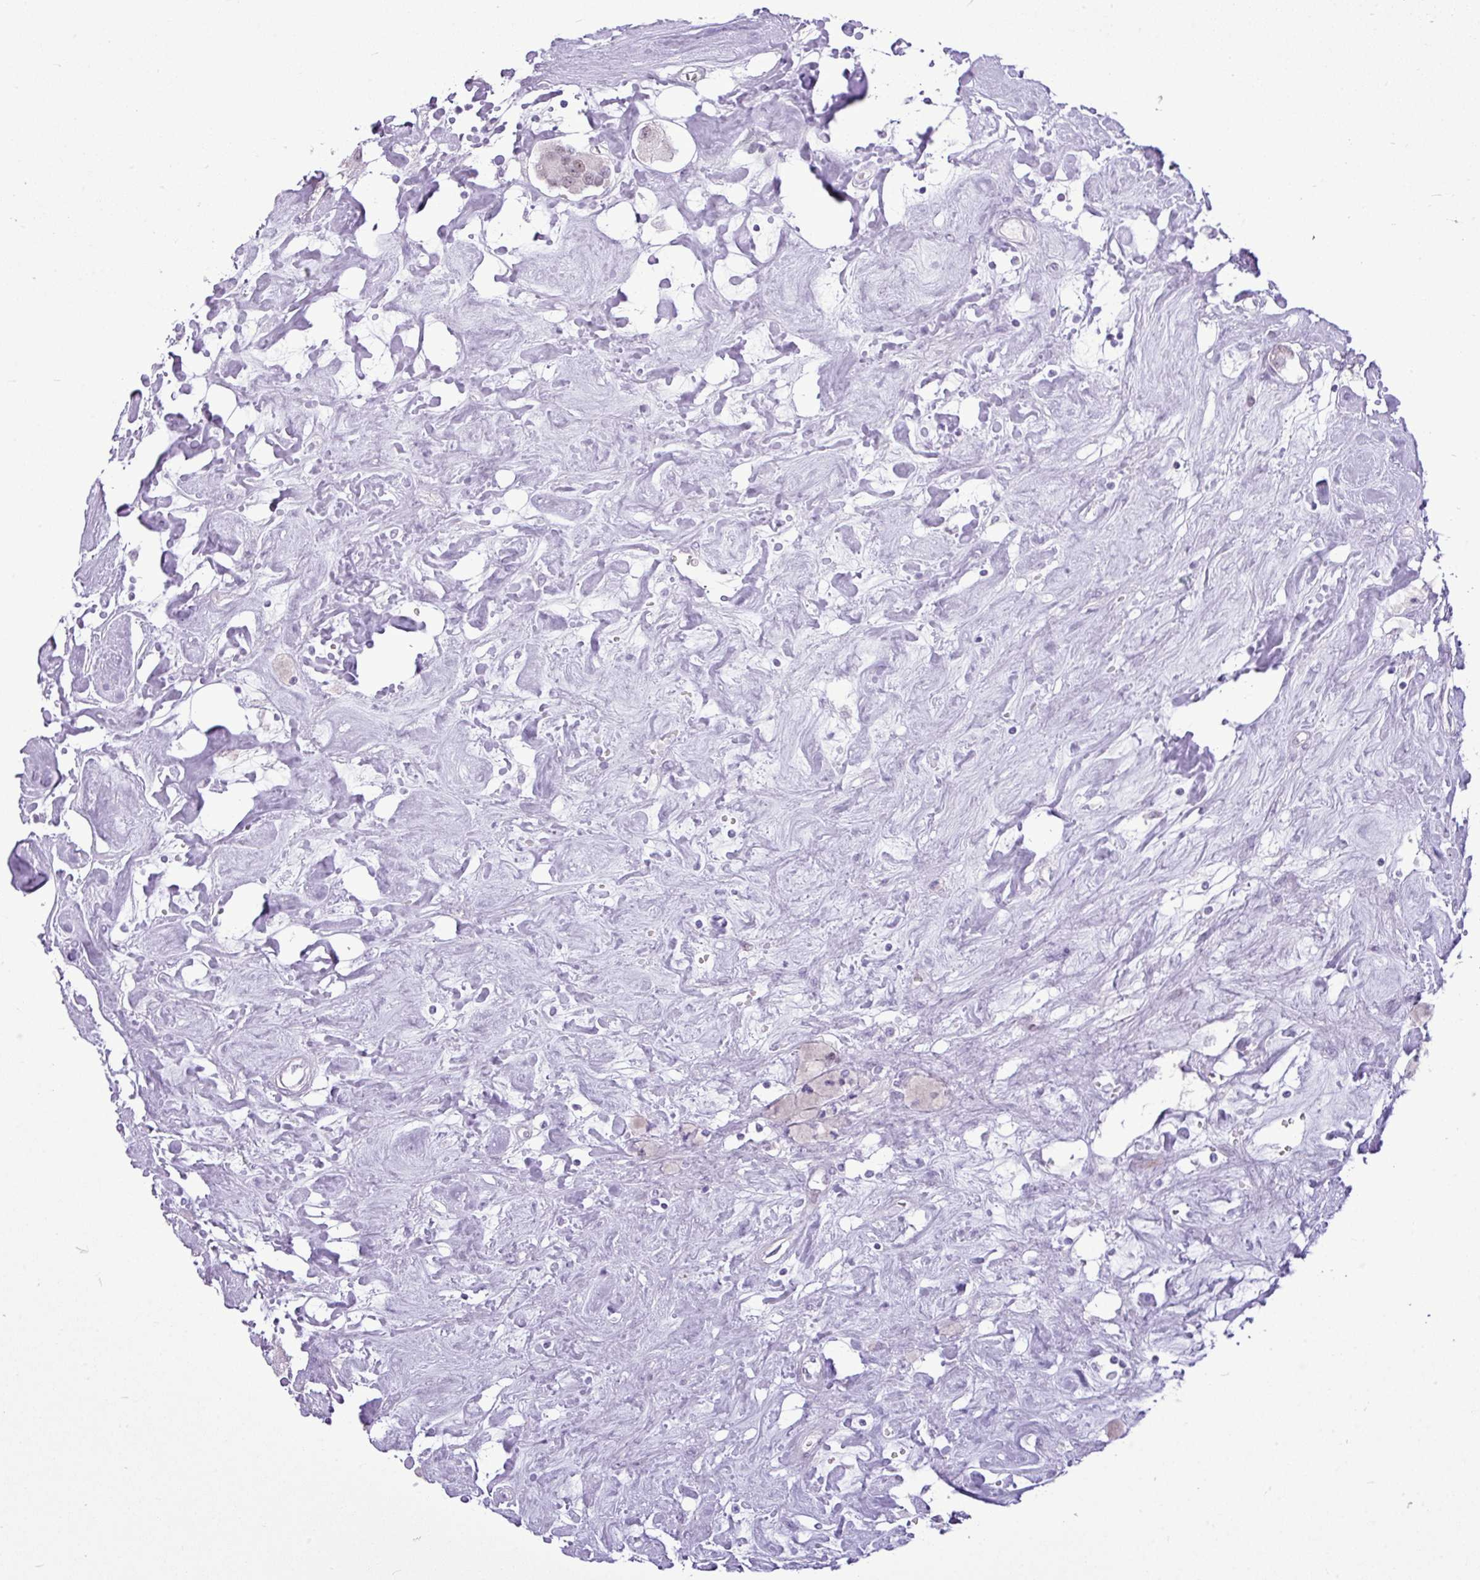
{"staining": {"intensity": "weak", "quantity": "25%-75%", "location": "nuclear"}, "tissue": "carcinoid", "cell_type": "Tumor cells", "image_type": "cancer", "snomed": [{"axis": "morphology", "description": "Carcinoid, malignant, NOS"}, {"axis": "topography", "description": "Pancreas"}], "caption": "High-magnification brightfield microscopy of carcinoid (malignant) stained with DAB (3,3'-diaminobenzidine) (brown) and counterstained with hematoxylin (blue). tumor cells exhibit weak nuclear expression is present in about25%-75% of cells.", "gene": "ELOA2", "patient": {"sex": "male", "age": 41}}